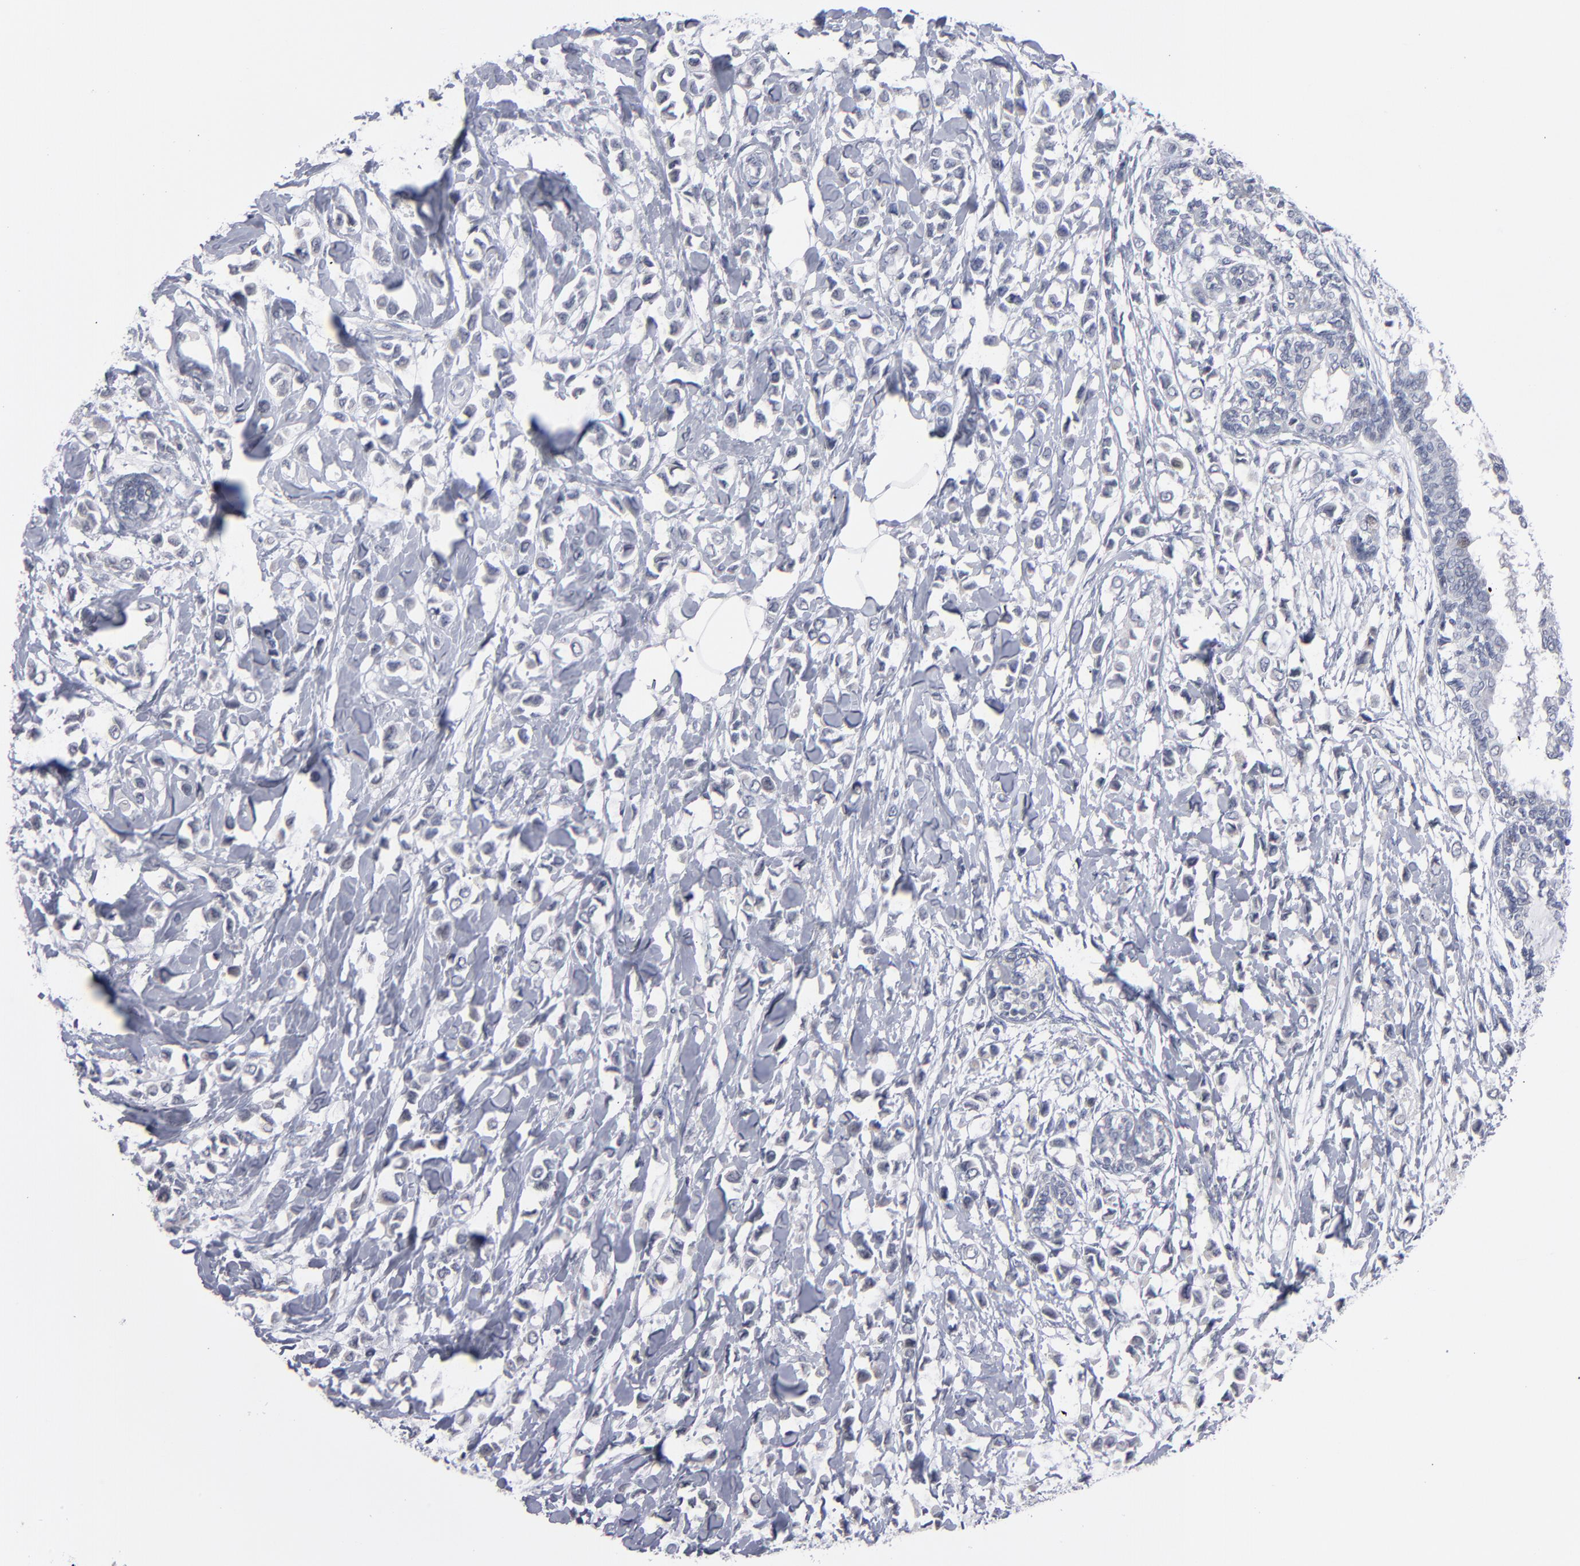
{"staining": {"intensity": "negative", "quantity": "none", "location": "none"}, "tissue": "breast cancer", "cell_type": "Tumor cells", "image_type": "cancer", "snomed": [{"axis": "morphology", "description": "Lobular carcinoma"}, {"axis": "topography", "description": "Breast"}], "caption": "This is an IHC micrograph of breast lobular carcinoma. There is no positivity in tumor cells.", "gene": "RPH3A", "patient": {"sex": "female", "age": 51}}